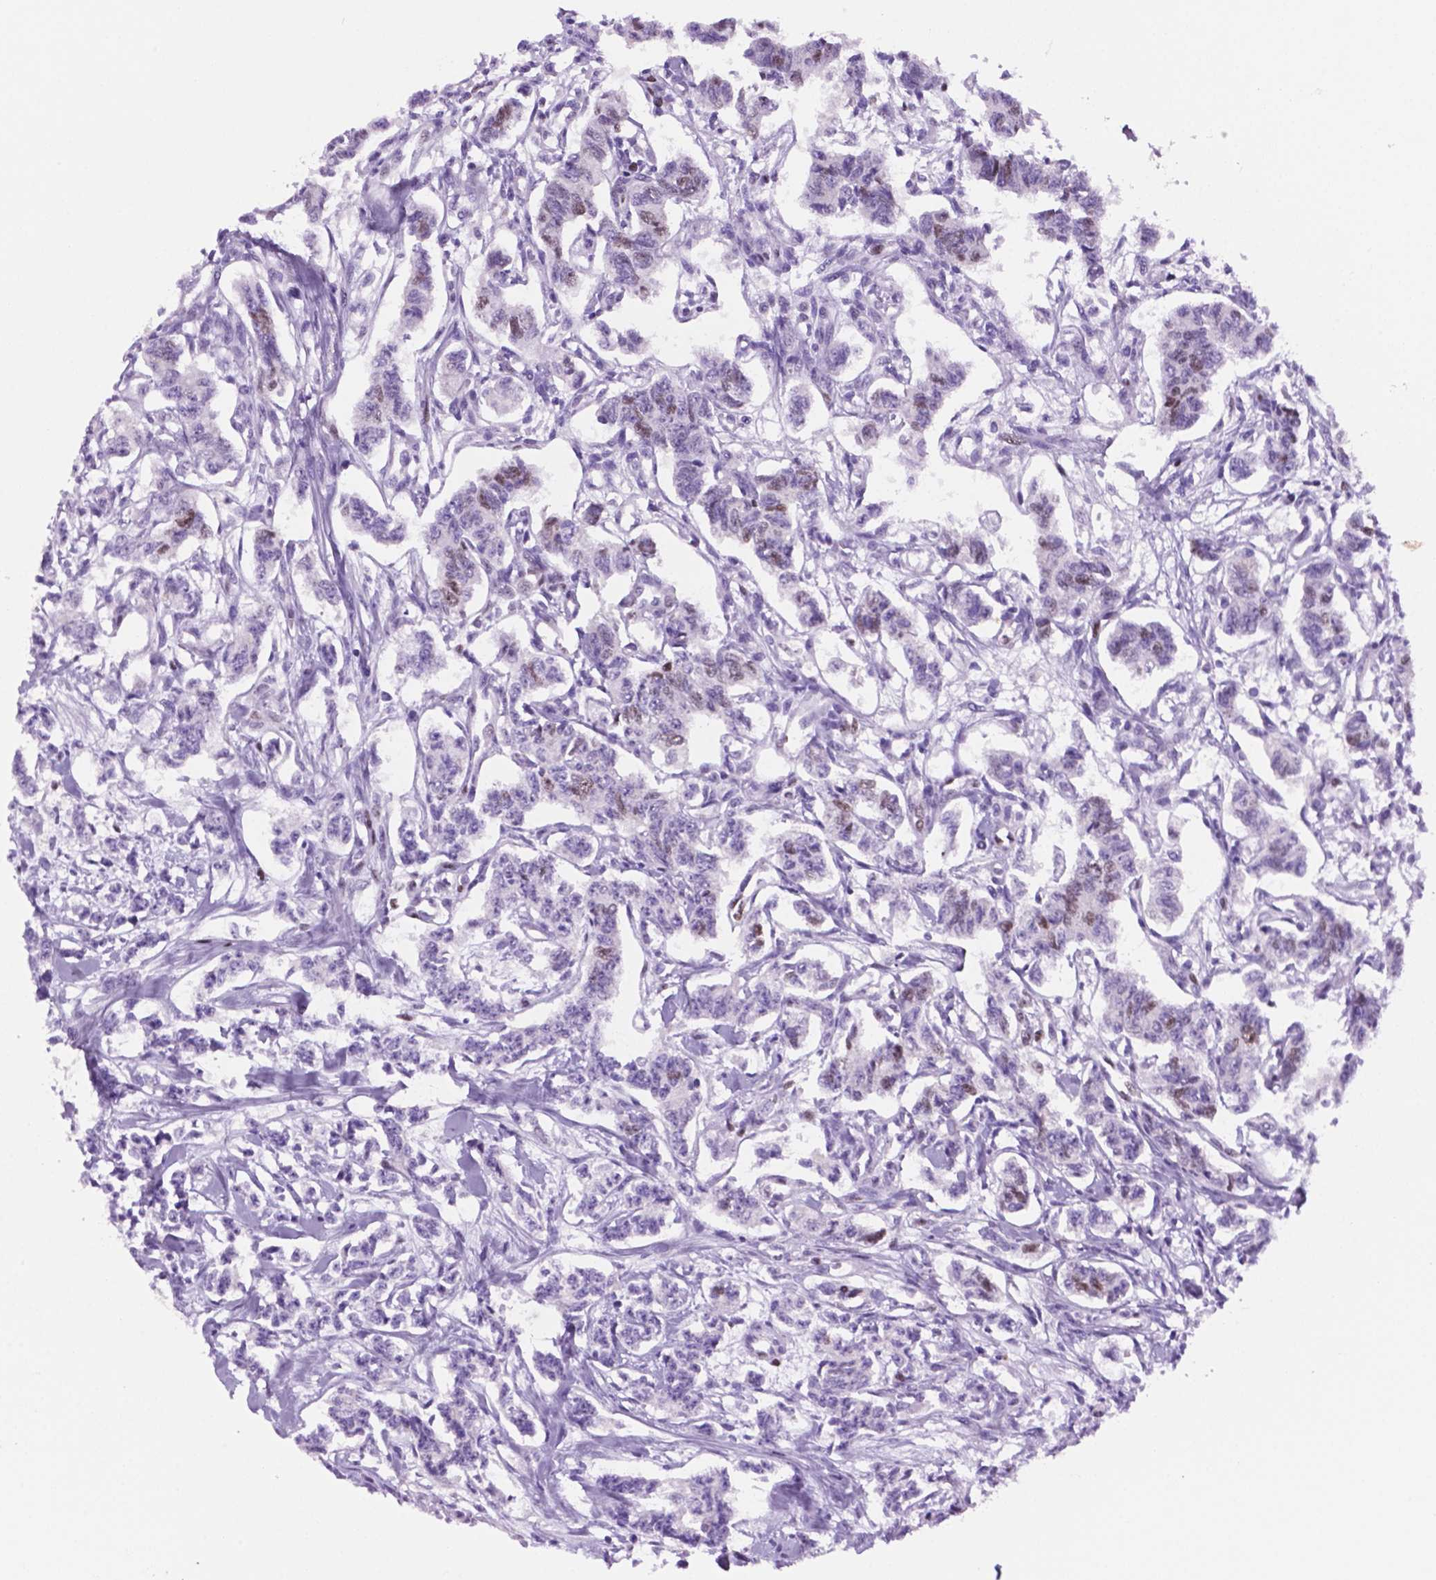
{"staining": {"intensity": "weak", "quantity": "<25%", "location": "nuclear"}, "tissue": "carcinoid", "cell_type": "Tumor cells", "image_type": "cancer", "snomed": [{"axis": "morphology", "description": "Carcinoid, malignant, NOS"}, {"axis": "topography", "description": "Kidney"}], "caption": "High power microscopy image of an immunohistochemistry micrograph of malignant carcinoid, revealing no significant positivity in tumor cells.", "gene": "NCAPH2", "patient": {"sex": "female", "age": 41}}